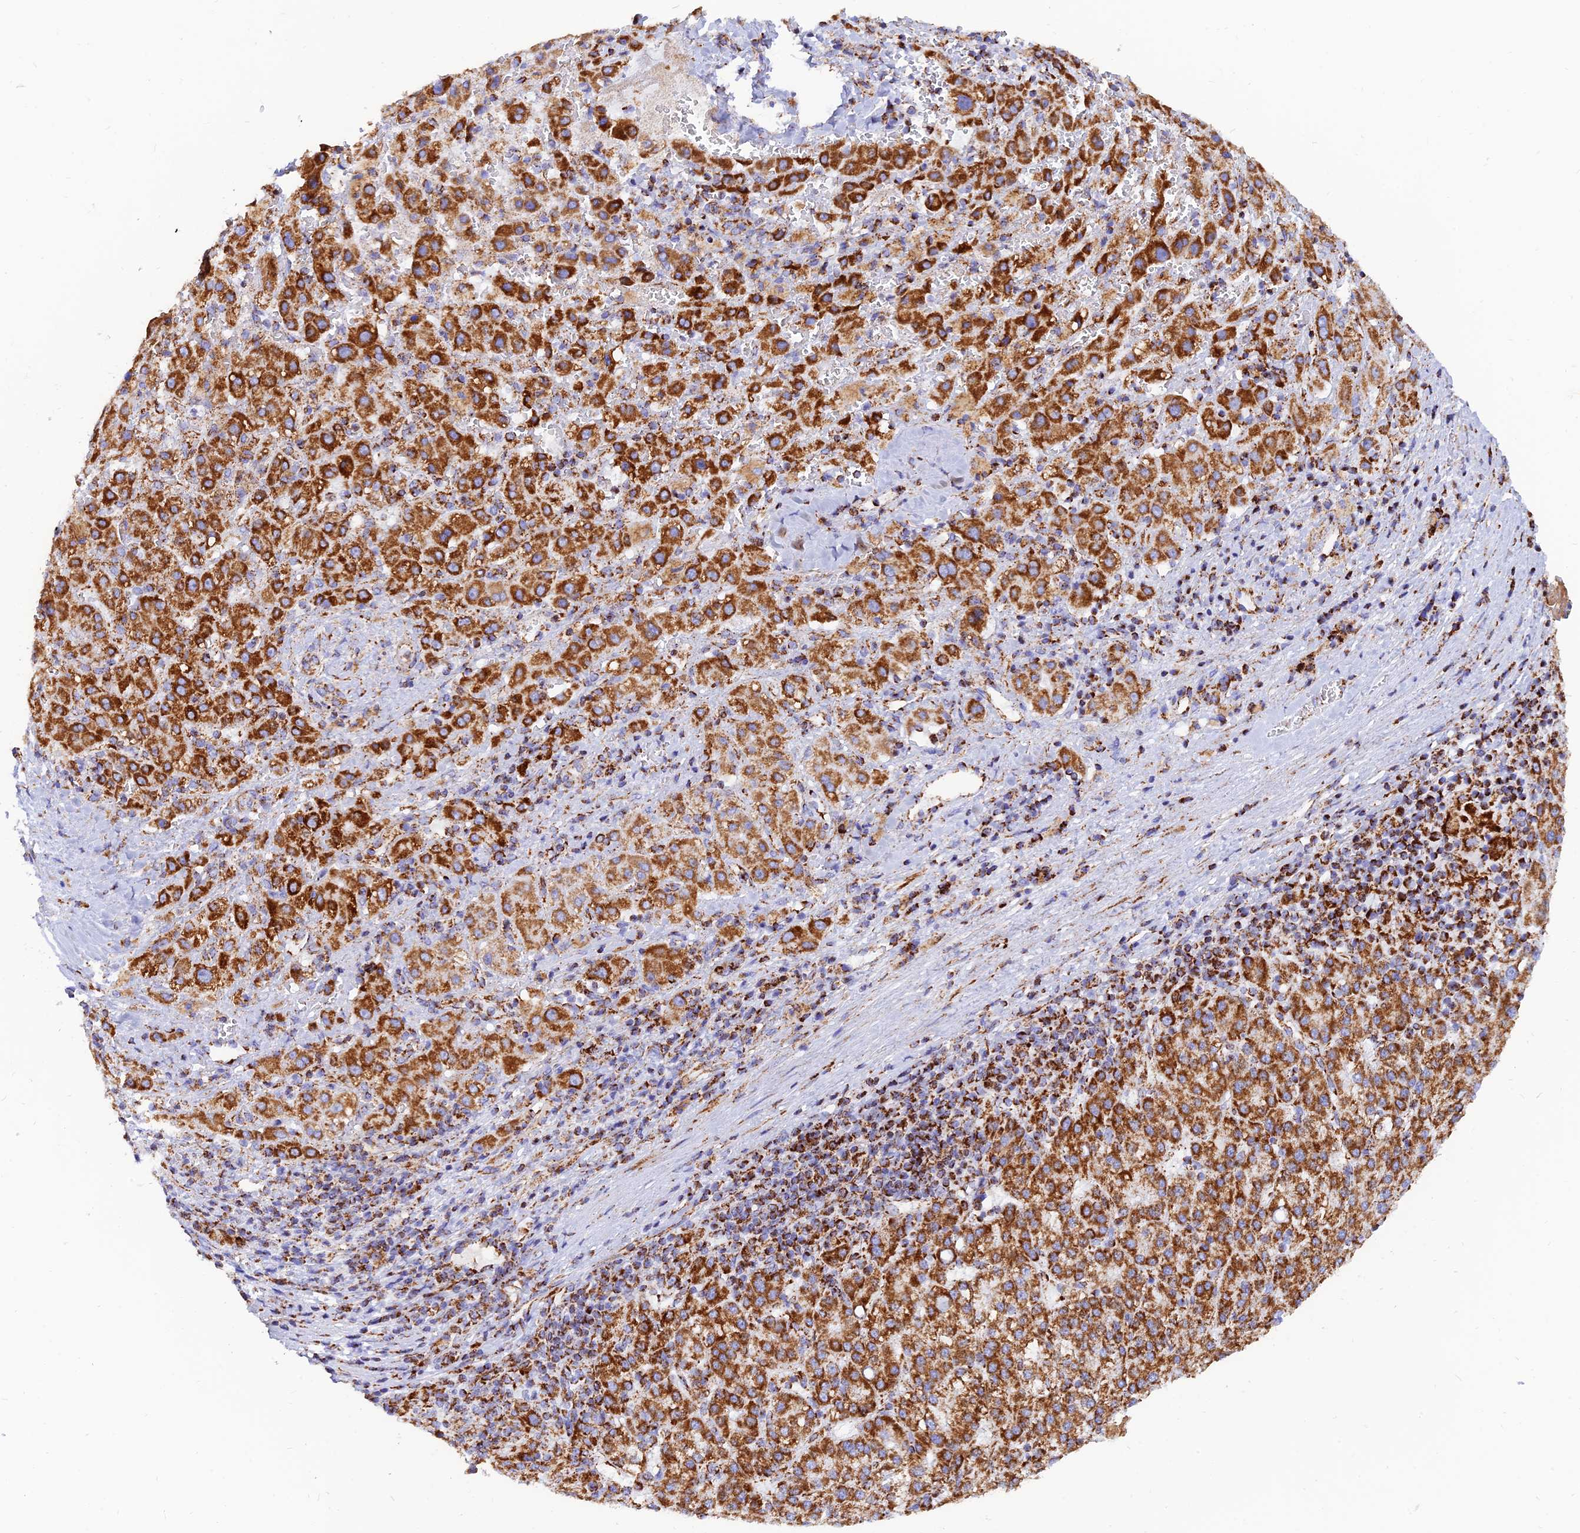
{"staining": {"intensity": "strong", "quantity": ">75%", "location": "cytoplasmic/membranous"}, "tissue": "liver cancer", "cell_type": "Tumor cells", "image_type": "cancer", "snomed": [{"axis": "morphology", "description": "Carcinoma, Hepatocellular, NOS"}, {"axis": "topography", "description": "Liver"}], "caption": "Human liver hepatocellular carcinoma stained with a brown dye exhibits strong cytoplasmic/membranous positive positivity in about >75% of tumor cells.", "gene": "NDUFB6", "patient": {"sex": "female", "age": 58}}